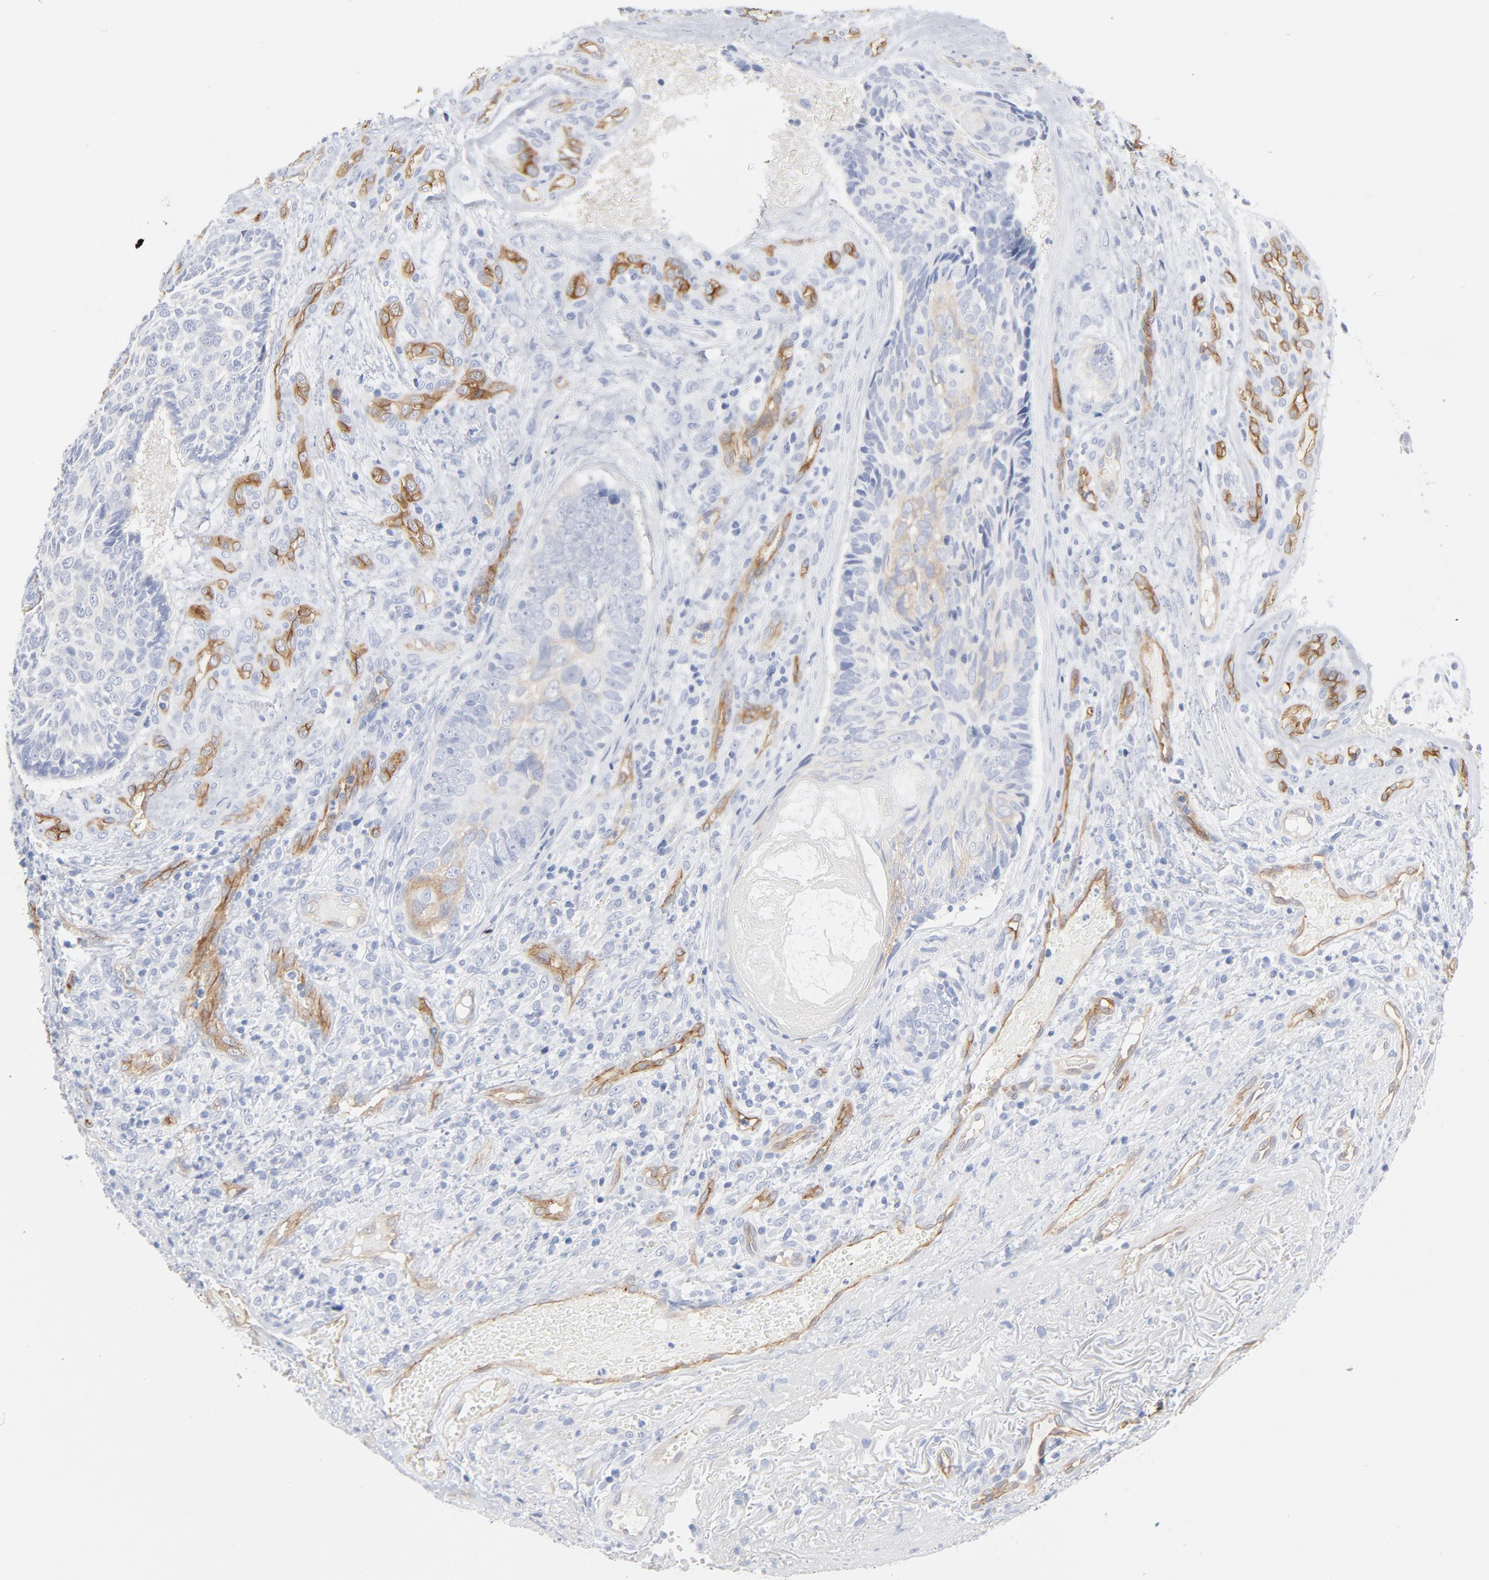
{"staining": {"intensity": "moderate", "quantity": "25%-75%", "location": "cytoplasmic/membranous"}, "tissue": "skin cancer", "cell_type": "Tumor cells", "image_type": "cancer", "snomed": [{"axis": "morphology", "description": "Basal cell carcinoma"}, {"axis": "topography", "description": "Skin"}], "caption": "This histopathology image displays IHC staining of skin cancer, with medium moderate cytoplasmic/membranous positivity in approximately 25%-75% of tumor cells.", "gene": "SHANK3", "patient": {"sex": "male", "age": 72}}